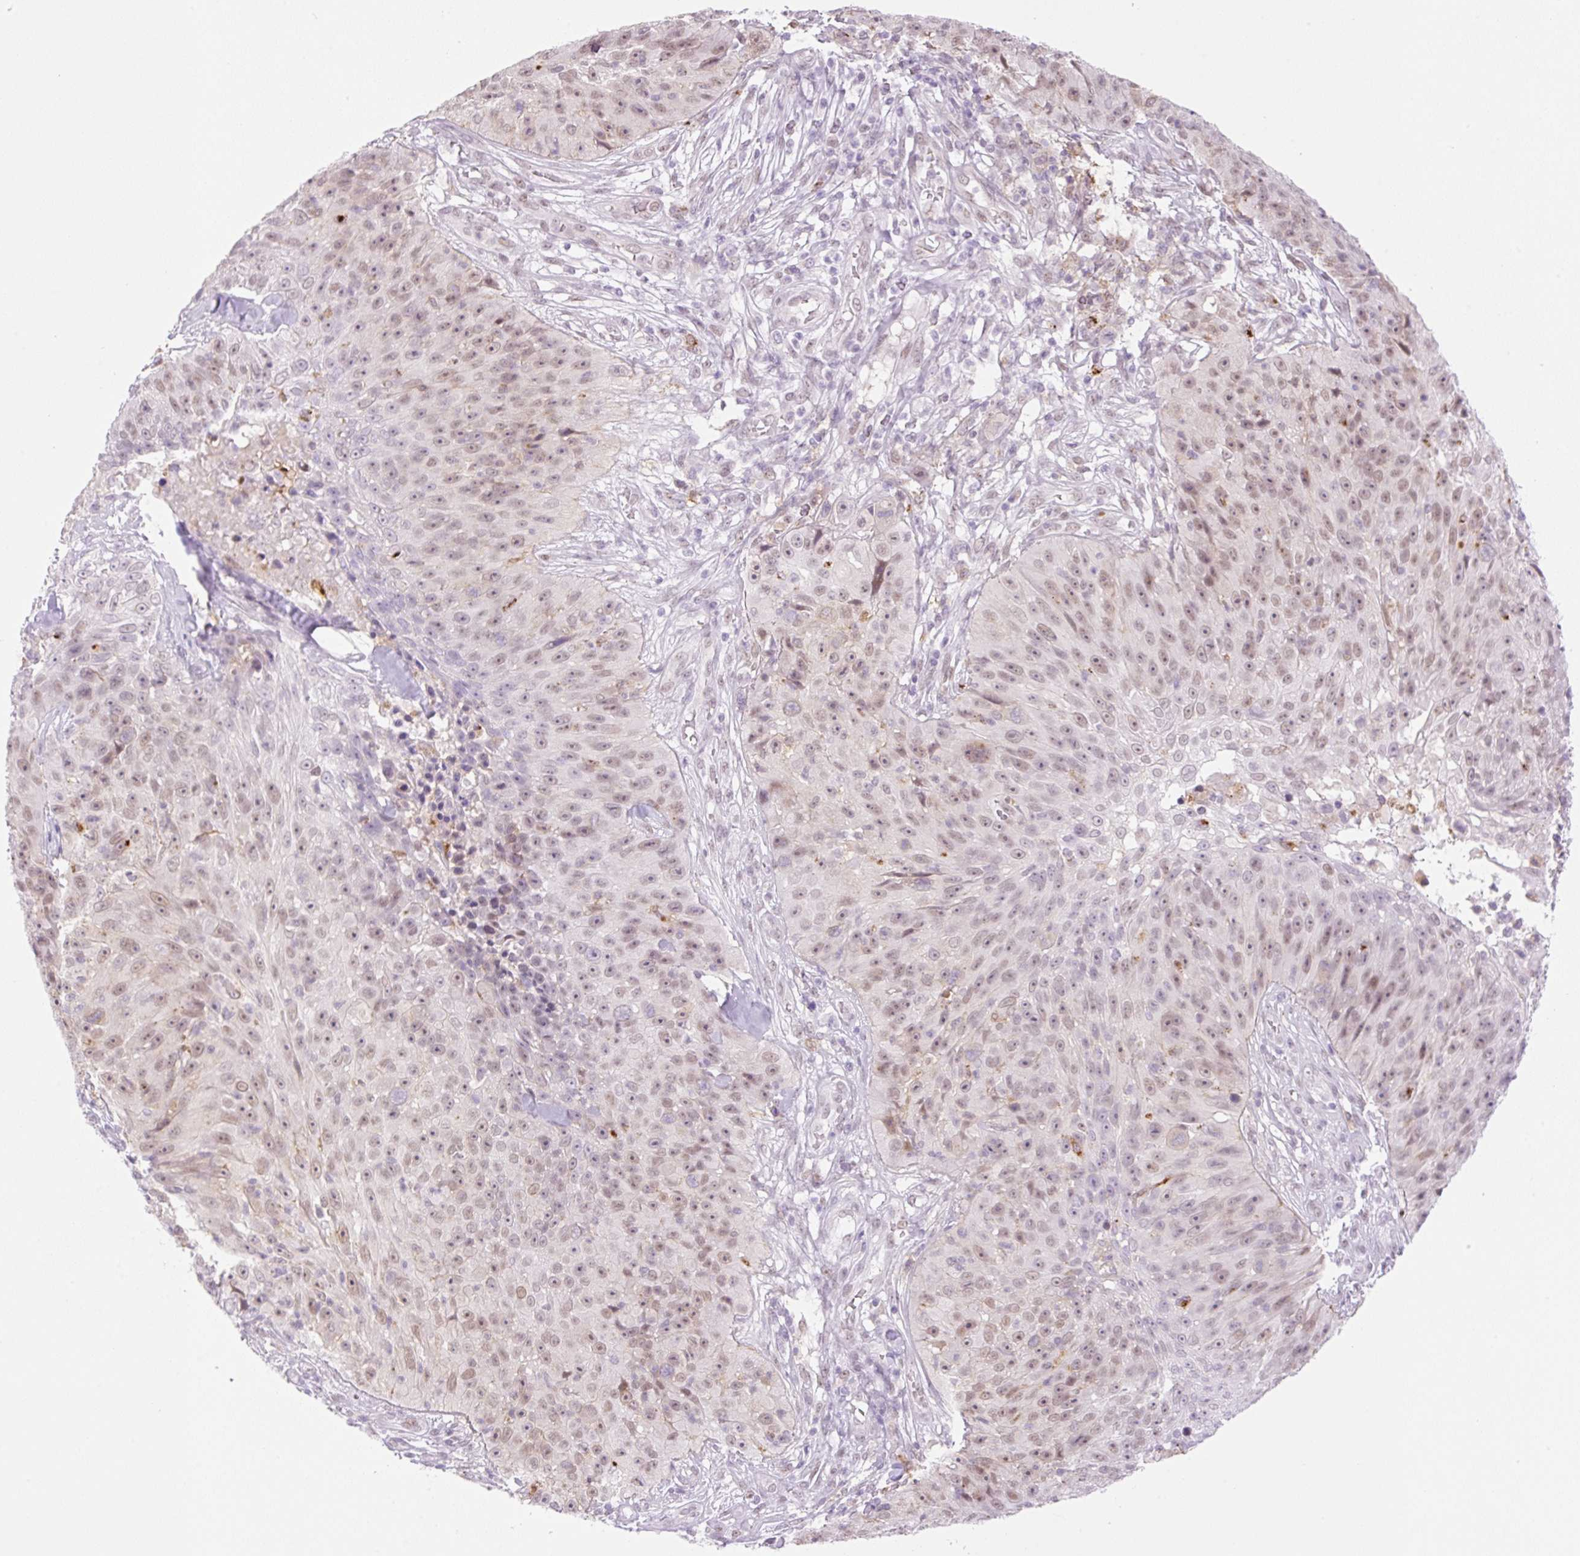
{"staining": {"intensity": "weak", "quantity": ">75%", "location": "nuclear"}, "tissue": "skin cancer", "cell_type": "Tumor cells", "image_type": "cancer", "snomed": [{"axis": "morphology", "description": "Squamous cell carcinoma, NOS"}, {"axis": "topography", "description": "Skin"}], "caption": "About >75% of tumor cells in skin cancer (squamous cell carcinoma) exhibit weak nuclear protein staining as visualized by brown immunohistochemical staining.", "gene": "PALM3", "patient": {"sex": "female", "age": 87}}